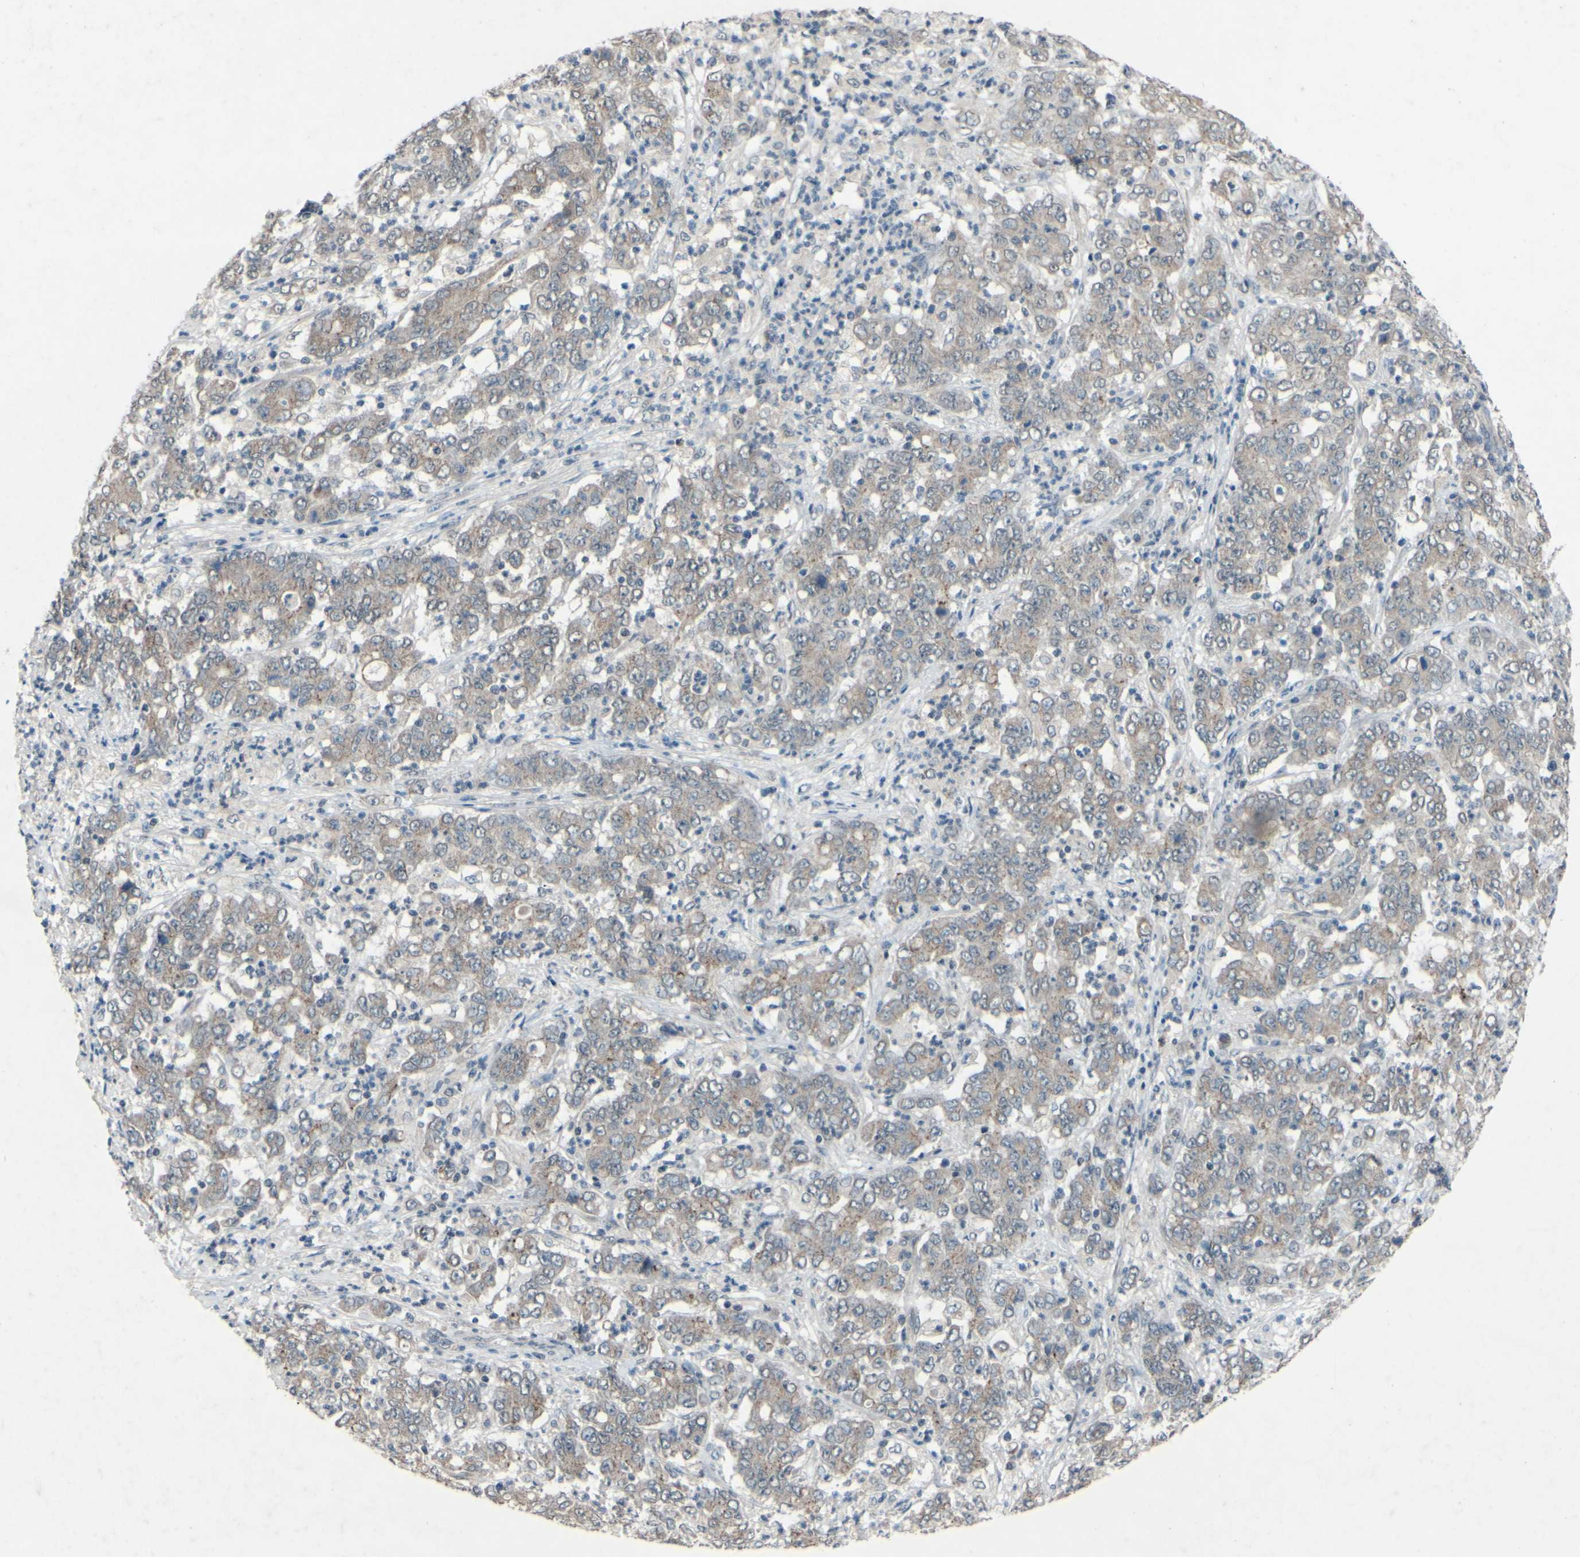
{"staining": {"intensity": "weak", "quantity": ">75%", "location": "cytoplasmic/membranous"}, "tissue": "stomach cancer", "cell_type": "Tumor cells", "image_type": "cancer", "snomed": [{"axis": "morphology", "description": "Adenocarcinoma, NOS"}, {"axis": "topography", "description": "Stomach, lower"}], "caption": "A brown stain shows weak cytoplasmic/membranous staining of a protein in stomach adenocarcinoma tumor cells.", "gene": "CDCP1", "patient": {"sex": "female", "age": 71}}